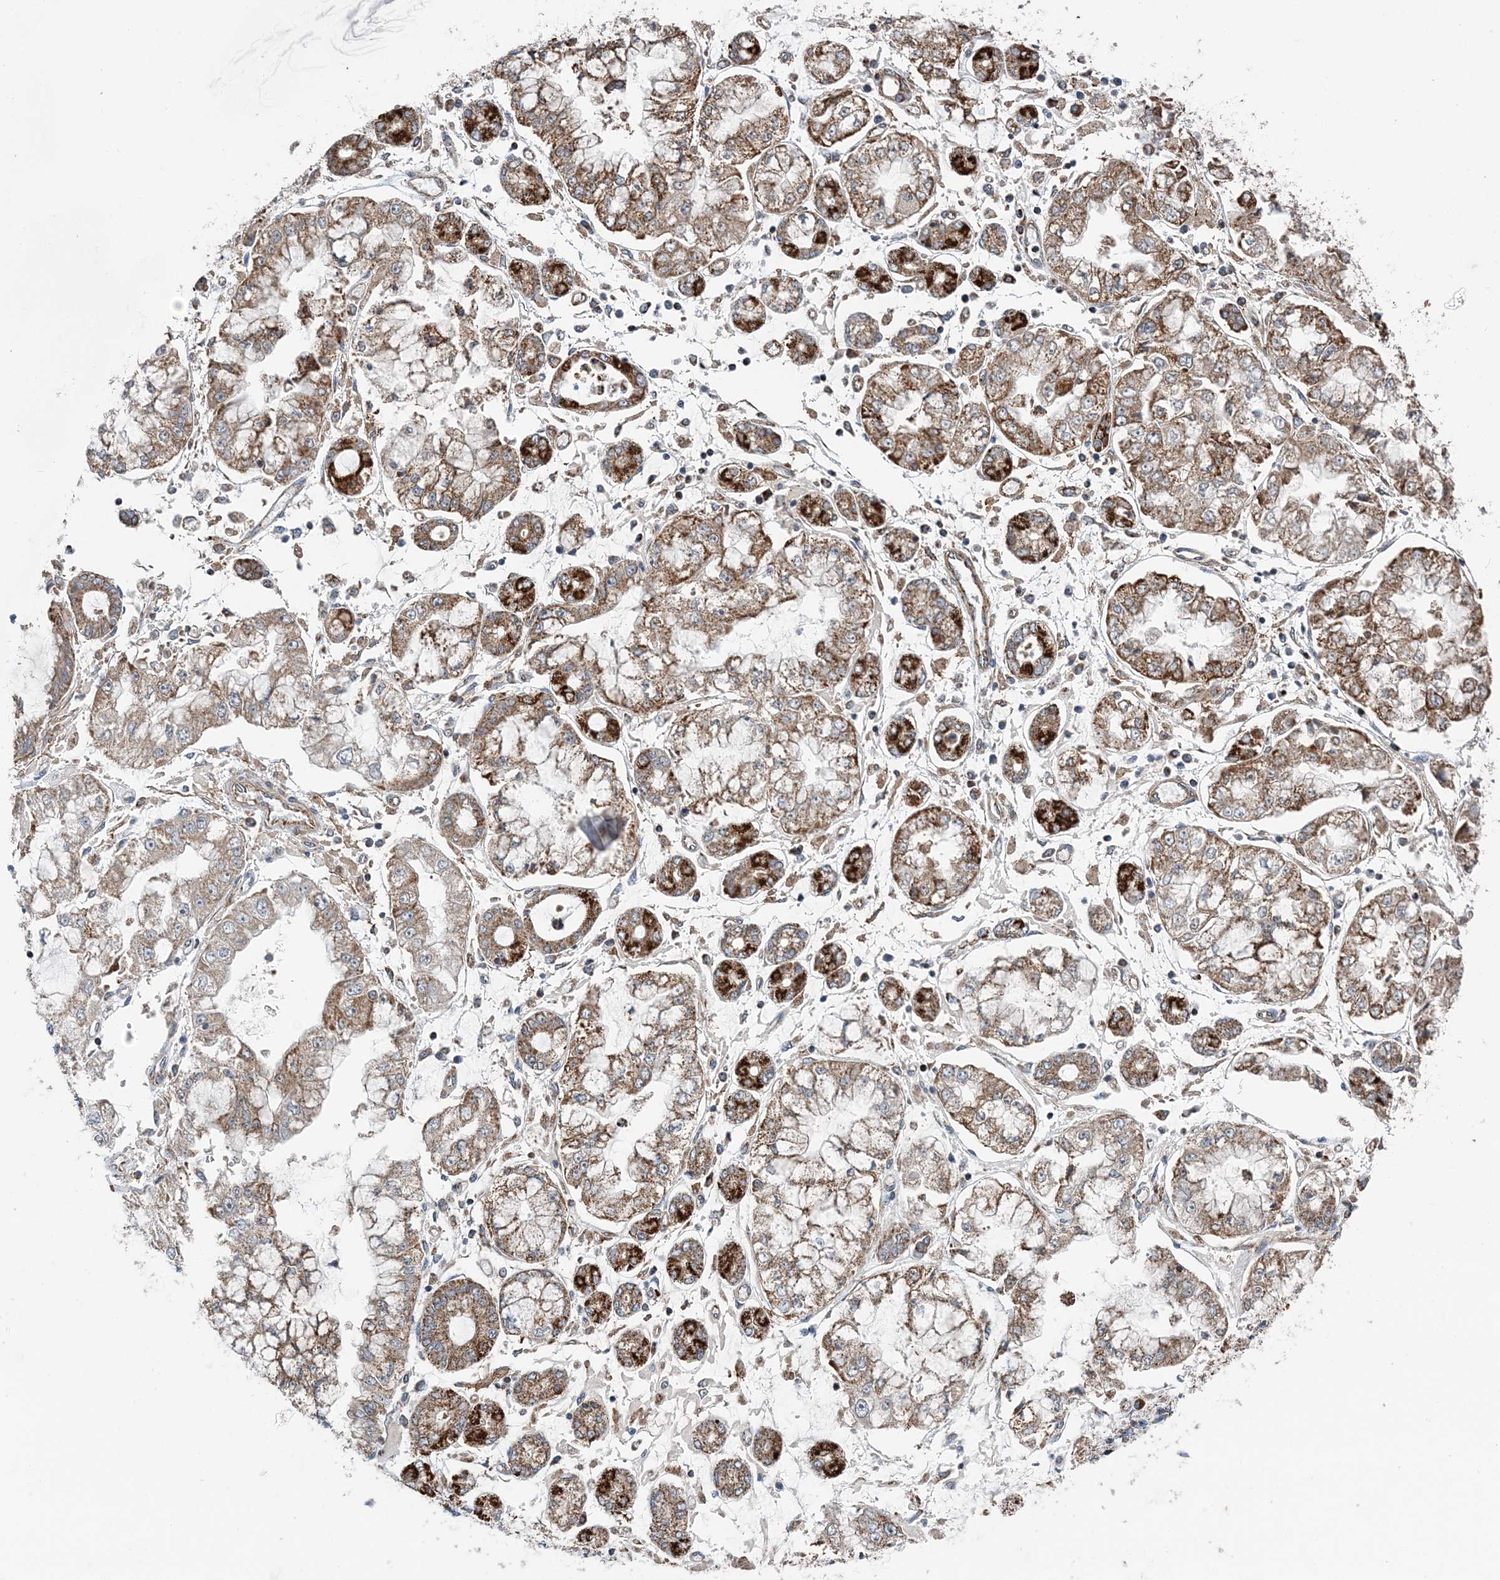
{"staining": {"intensity": "moderate", "quantity": ">75%", "location": "cytoplasmic/membranous"}, "tissue": "stomach cancer", "cell_type": "Tumor cells", "image_type": "cancer", "snomed": [{"axis": "morphology", "description": "Adenocarcinoma, NOS"}, {"axis": "topography", "description": "Stomach"}], "caption": "Protein analysis of stomach cancer tissue displays moderate cytoplasmic/membranous staining in approximately >75% of tumor cells. (DAB (3,3'-diaminobenzidine) = brown stain, brightfield microscopy at high magnification).", "gene": "SPRY2", "patient": {"sex": "male", "age": 76}}